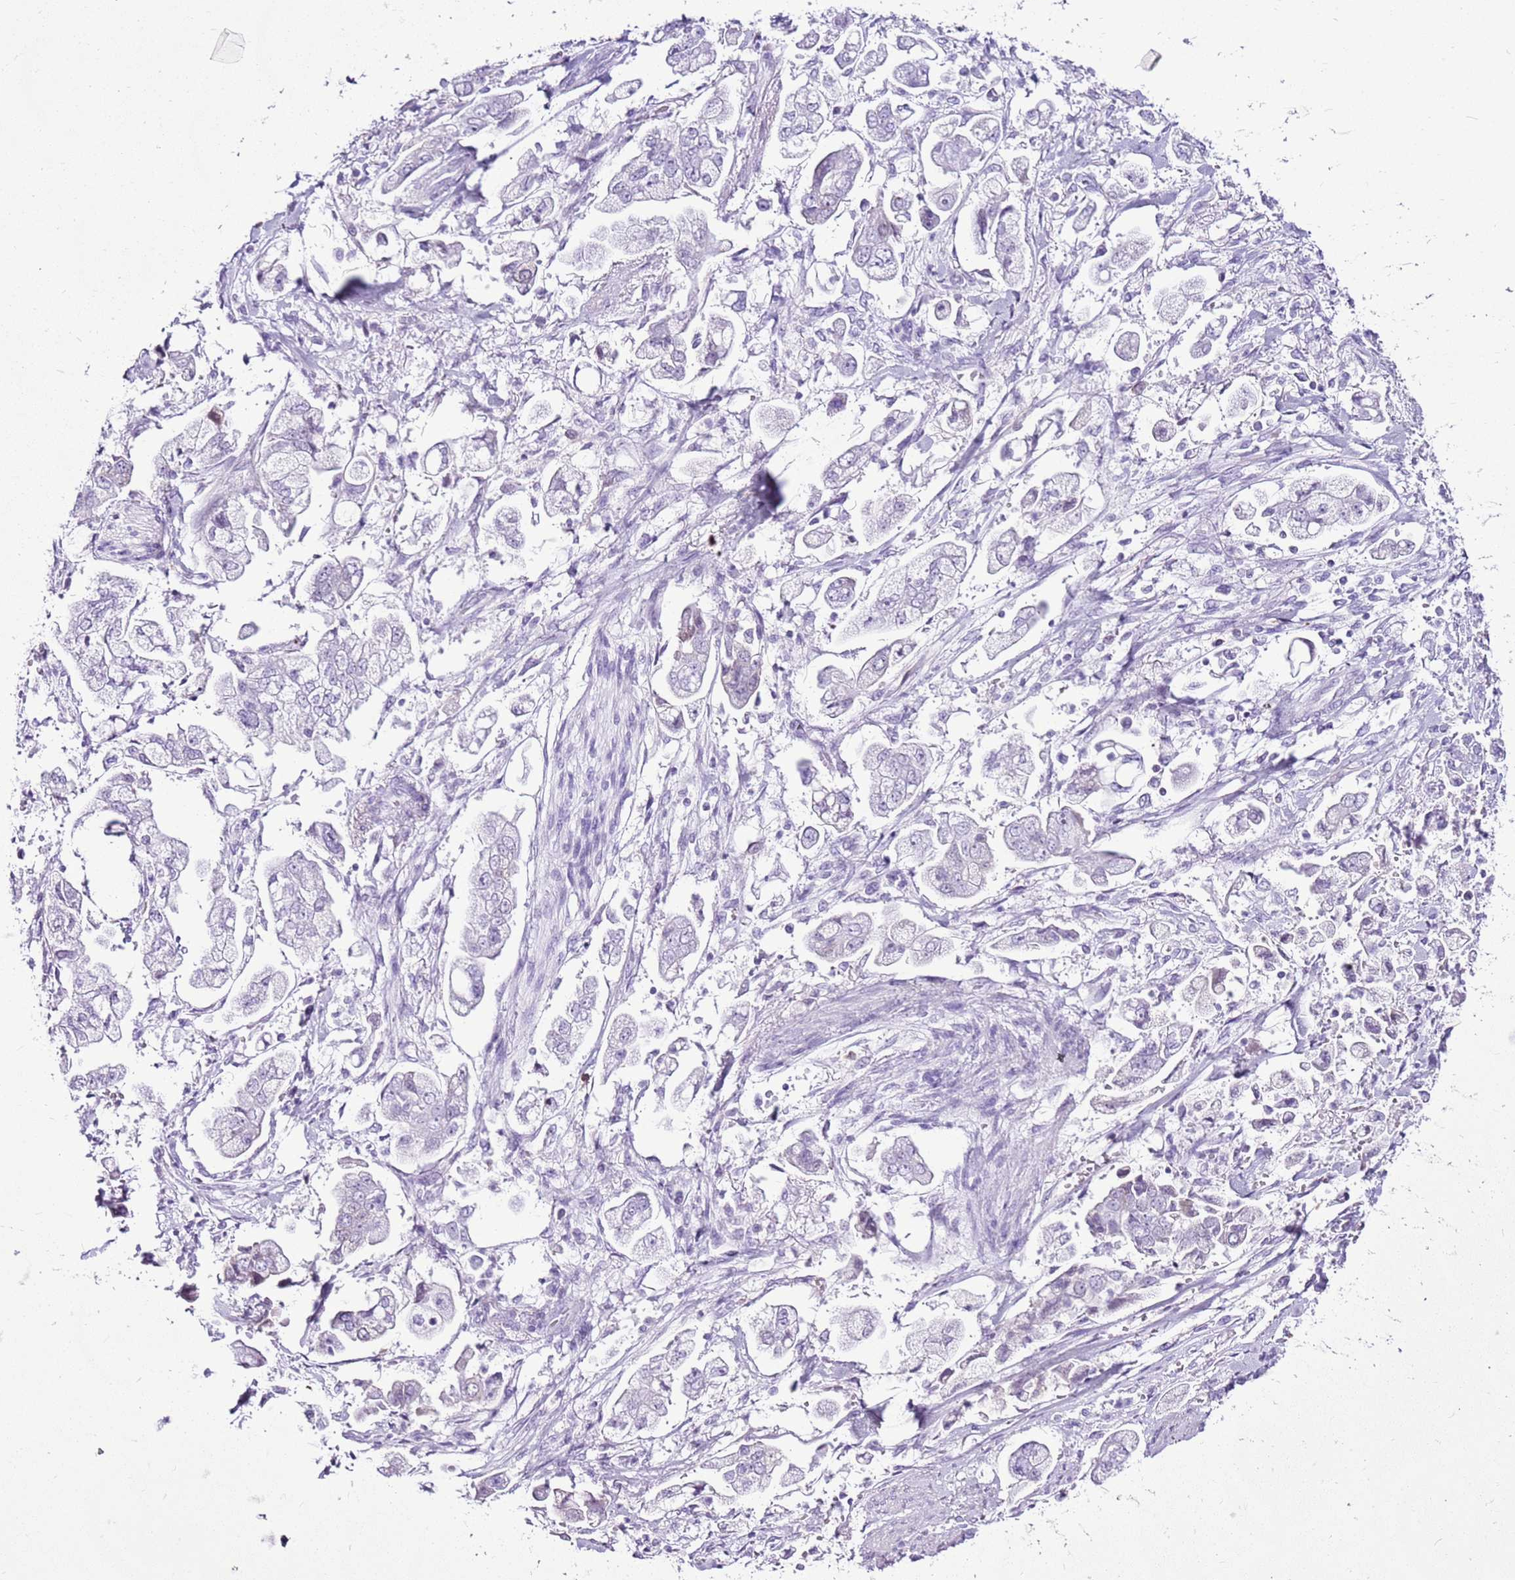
{"staining": {"intensity": "negative", "quantity": "none", "location": "none"}, "tissue": "stomach cancer", "cell_type": "Tumor cells", "image_type": "cancer", "snomed": [{"axis": "morphology", "description": "Adenocarcinoma, NOS"}, {"axis": "topography", "description": "Stomach"}], "caption": "Human stomach adenocarcinoma stained for a protein using immunohistochemistry (IHC) reveals no staining in tumor cells.", "gene": "SPC25", "patient": {"sex": "male", "age": 62}}